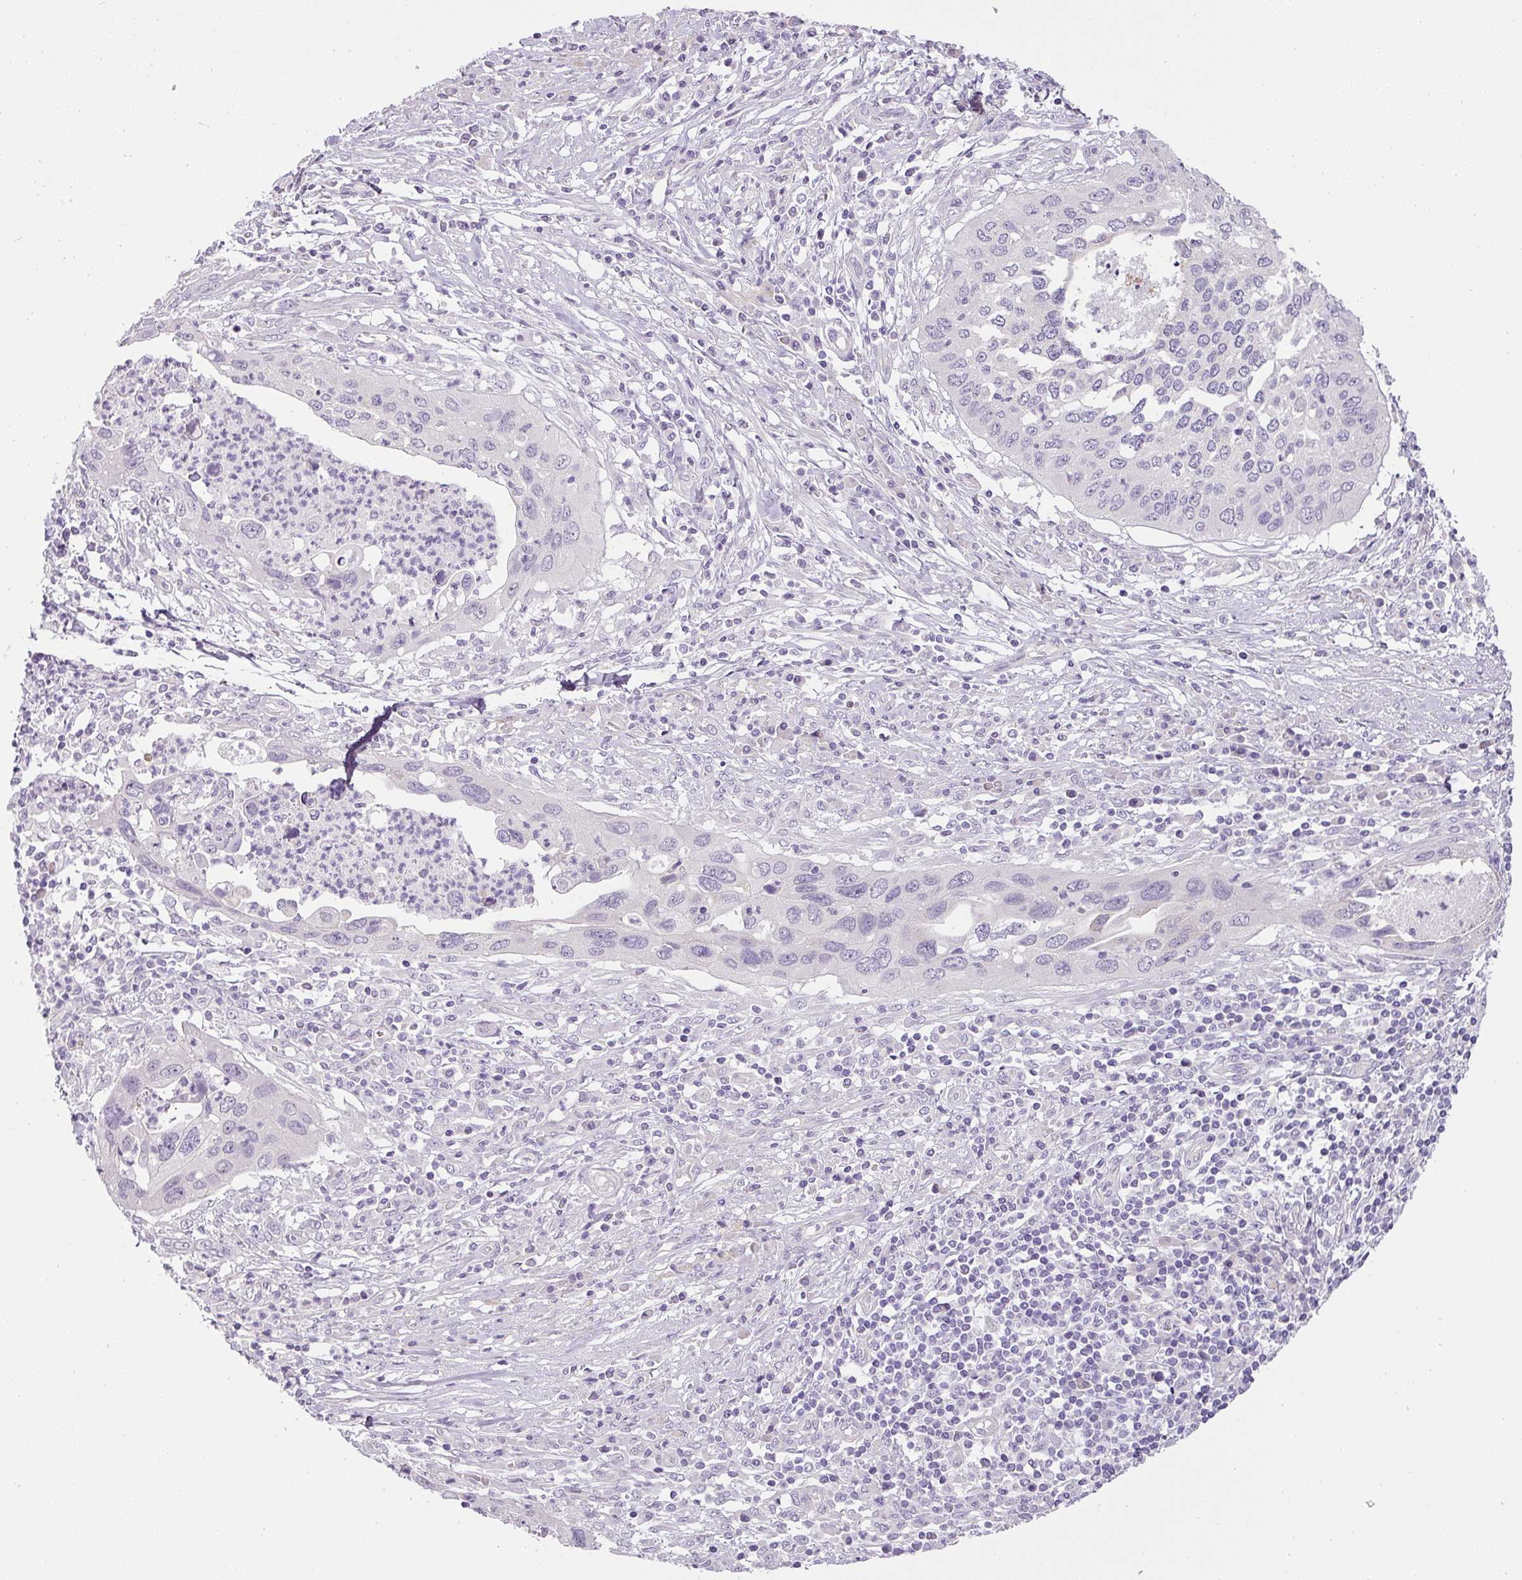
{"staining": {"intensity": "negative", "quantity": "none", "location": "none"}, "tissue": "cervical cancer", "cell_type": "Tumor cells", "image_type": "cancer", "snomed": [{"axis": "morphology", "description": "Squamous cell carcinoma, NOS"}, {"axis": "topography", "description": "Cervix"}], "caption": "Histopathology image shows no protein expression in tumor cells of cervical cancer tissue.", "gene": "RAX2", "patient": {"sex": "female", "age": 38}}